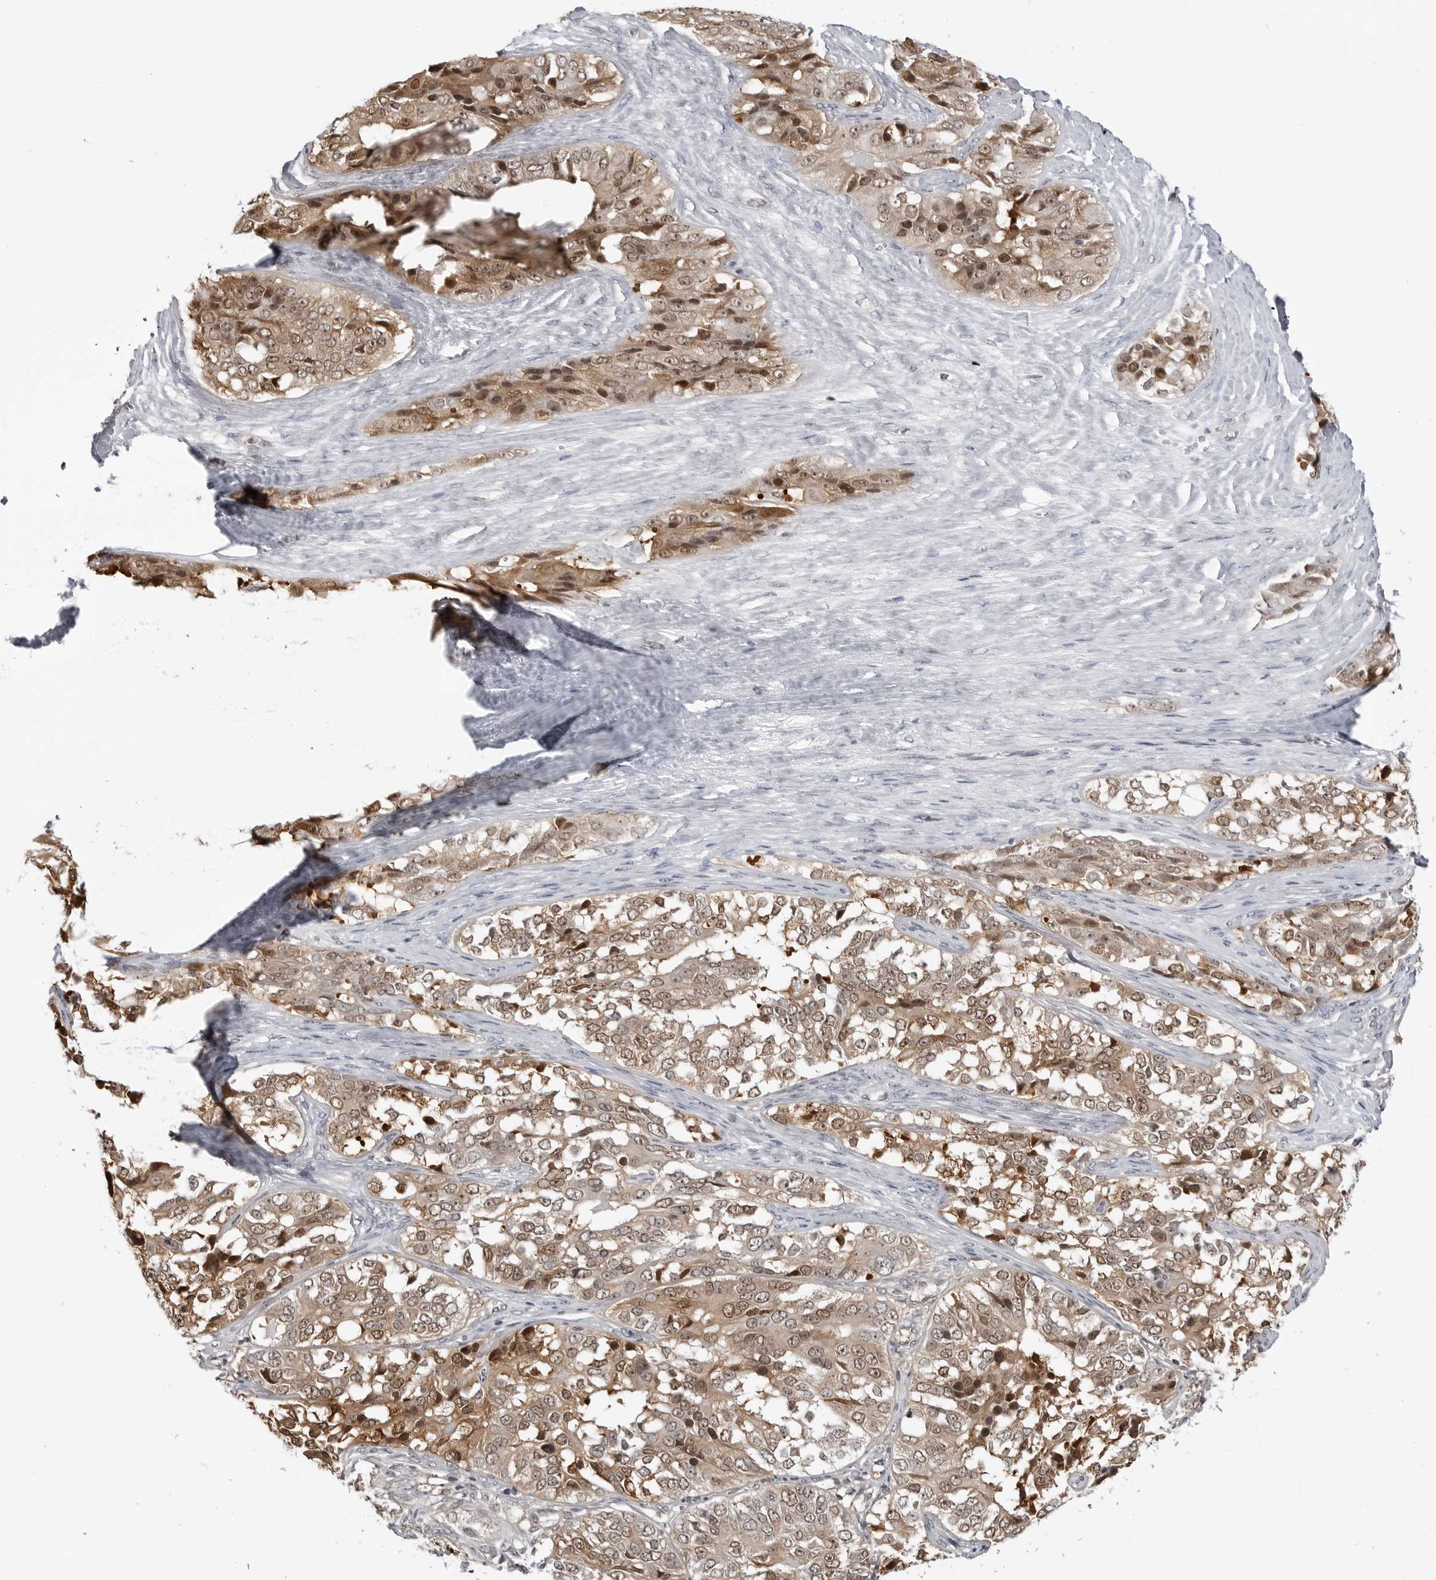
{"staining": {"intensity": "moderate", "quantity": ">75%", "location": "cytoplasmic/membranous,nuclear"}, "tissue": "ovarian cancer", "cell_type": "Tumor cells", "image_type": "cancer", "snomed": [{"axis": "morphology", "description": "Carcinoma, endometroid"}, {"axis": "topography", "description": "Ovary"}], "caption": "A brown stain labels moderate cytoplasmic/membranous and nuclear positivity of a protein in ovarian cancer (endometroid carcinoma) tumor cells. The protein of interest is stained brown, and the nuclei are stained in blue (DAB IHC with brightfield microscopy, high magnification).", "gene": "YWHAG", "patient": {"sex": "female", "age": 51}}